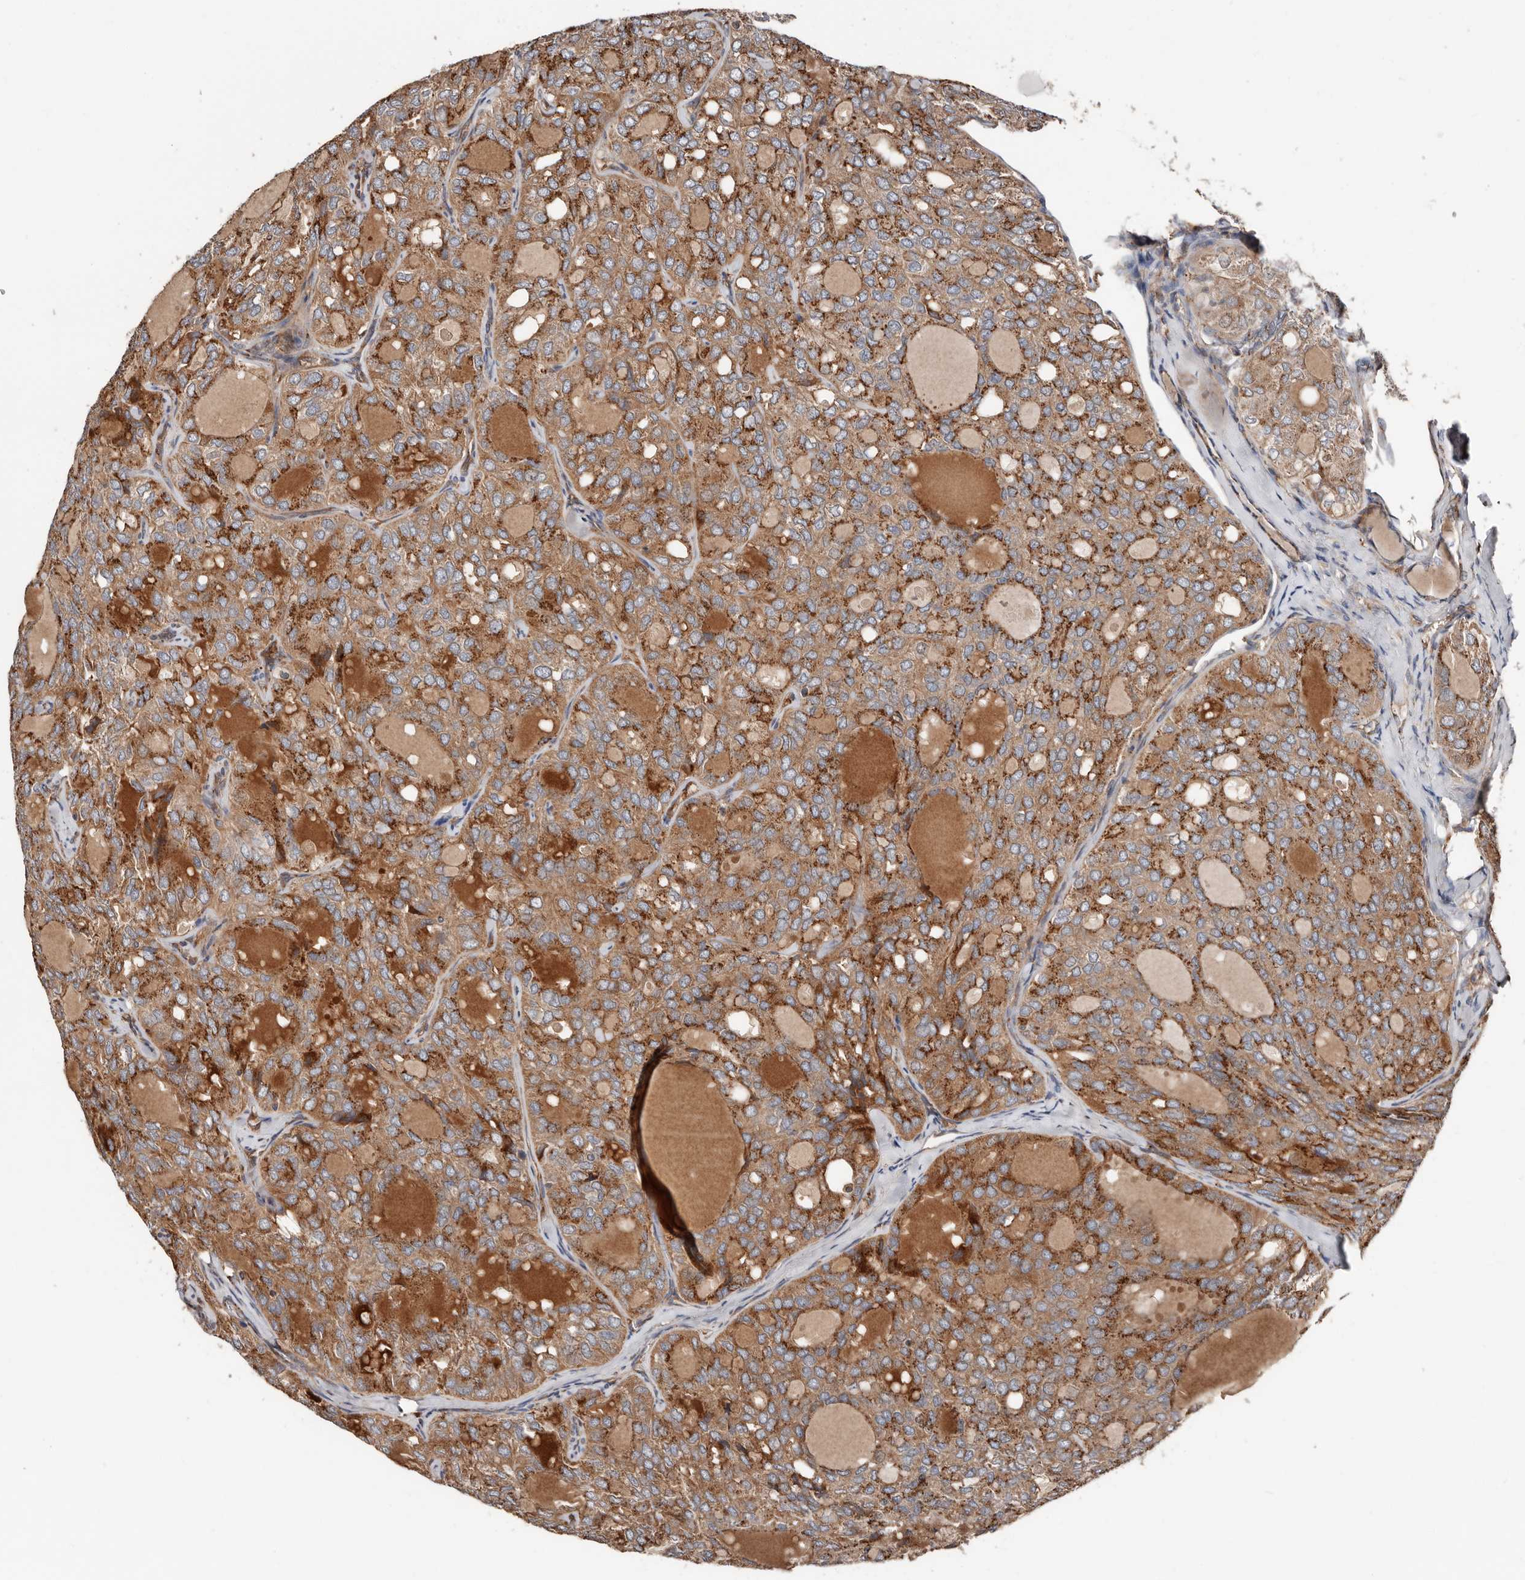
{"staining": {"intensity": "moderate", "quantity": ">75%", "location": "cytoplasmic/membranous"}, "tissue": "thyroid cancer", "cell_type": "Tumor cells", "image_type": "cancer", "snomed": [{"axis": "morphology", "description": "Follicular adenoma carcinoma, NOS"}, {"axis": "topography", "description": "Thyroid gland"}], "caption": "Immunohistochemical staining of human thyroid cancer (follicular adenoma carcinoma) shows medium levels of moderate cytoplasmic/membranous protein positivity in about >75% of tumor cells. (Stains: DAB in brown, nuclei in blue, Microscopy: brightfield microscopy at high magnification).", "gene": "COG1", "patient": {"sex": "male", "age": 75}}